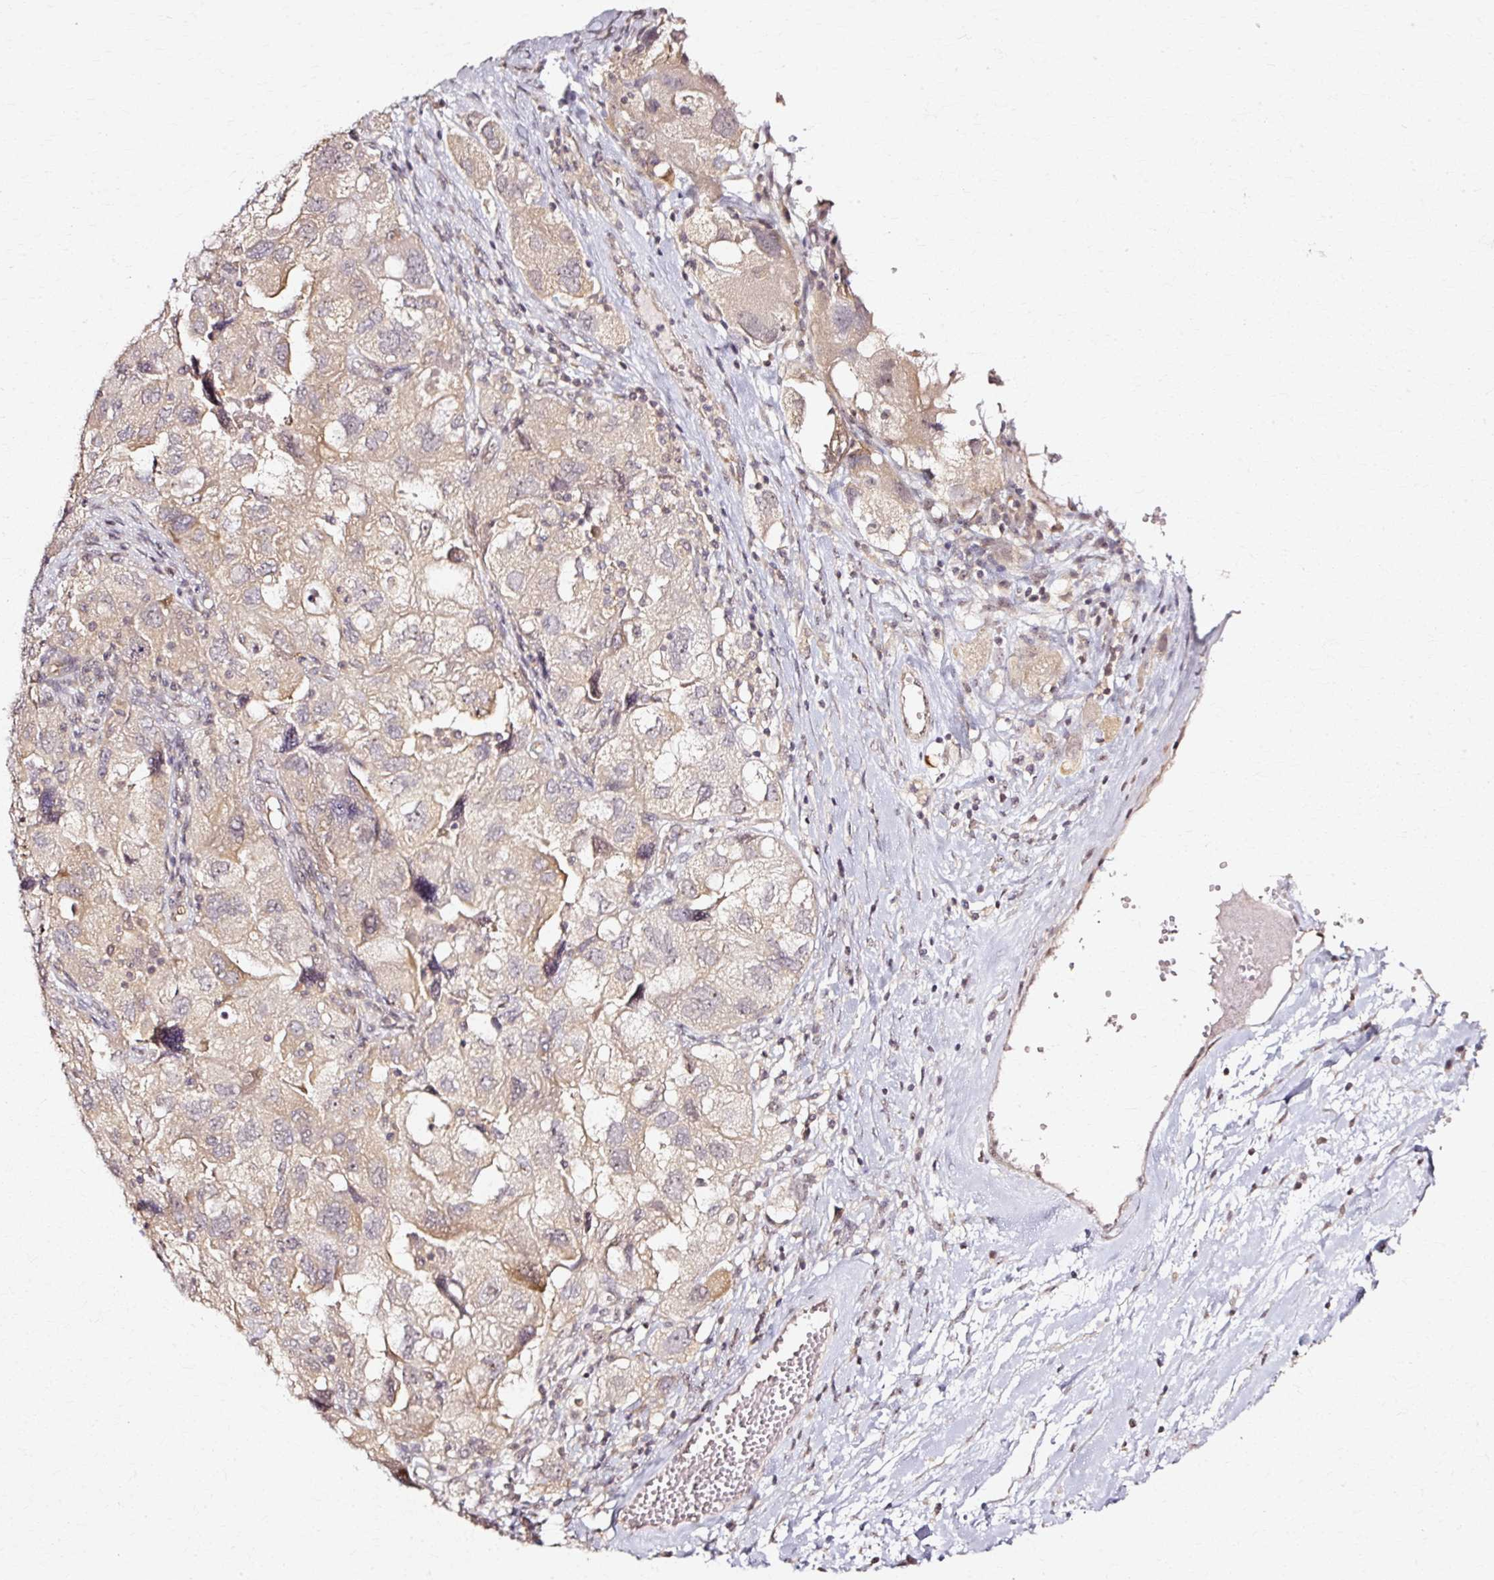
{"staining": {"intensity": "weak", "quantity": "25%-75%", "location": "cytoplasmic/membranous"}, "tissue": "ovarian cancer", "cell_type": "Tumor cells", "image_type": "cancer", "snomed": [{"axis": "morphology", "description": "Carcinoma, NOS"}, {"axis": "morphology", "description": "Cystadenocarcinoma, serous, NOS"}, {"axis": "topography", "description": "Ovary"}], "caption": "The immunohistochemical stain highlights weak cytoplasmic/membranous positivity in tumor cells of carcinoma (ovarian) tissue.", "gene": "RGPD5", "patient": {"sex": "female", "age": 69}}